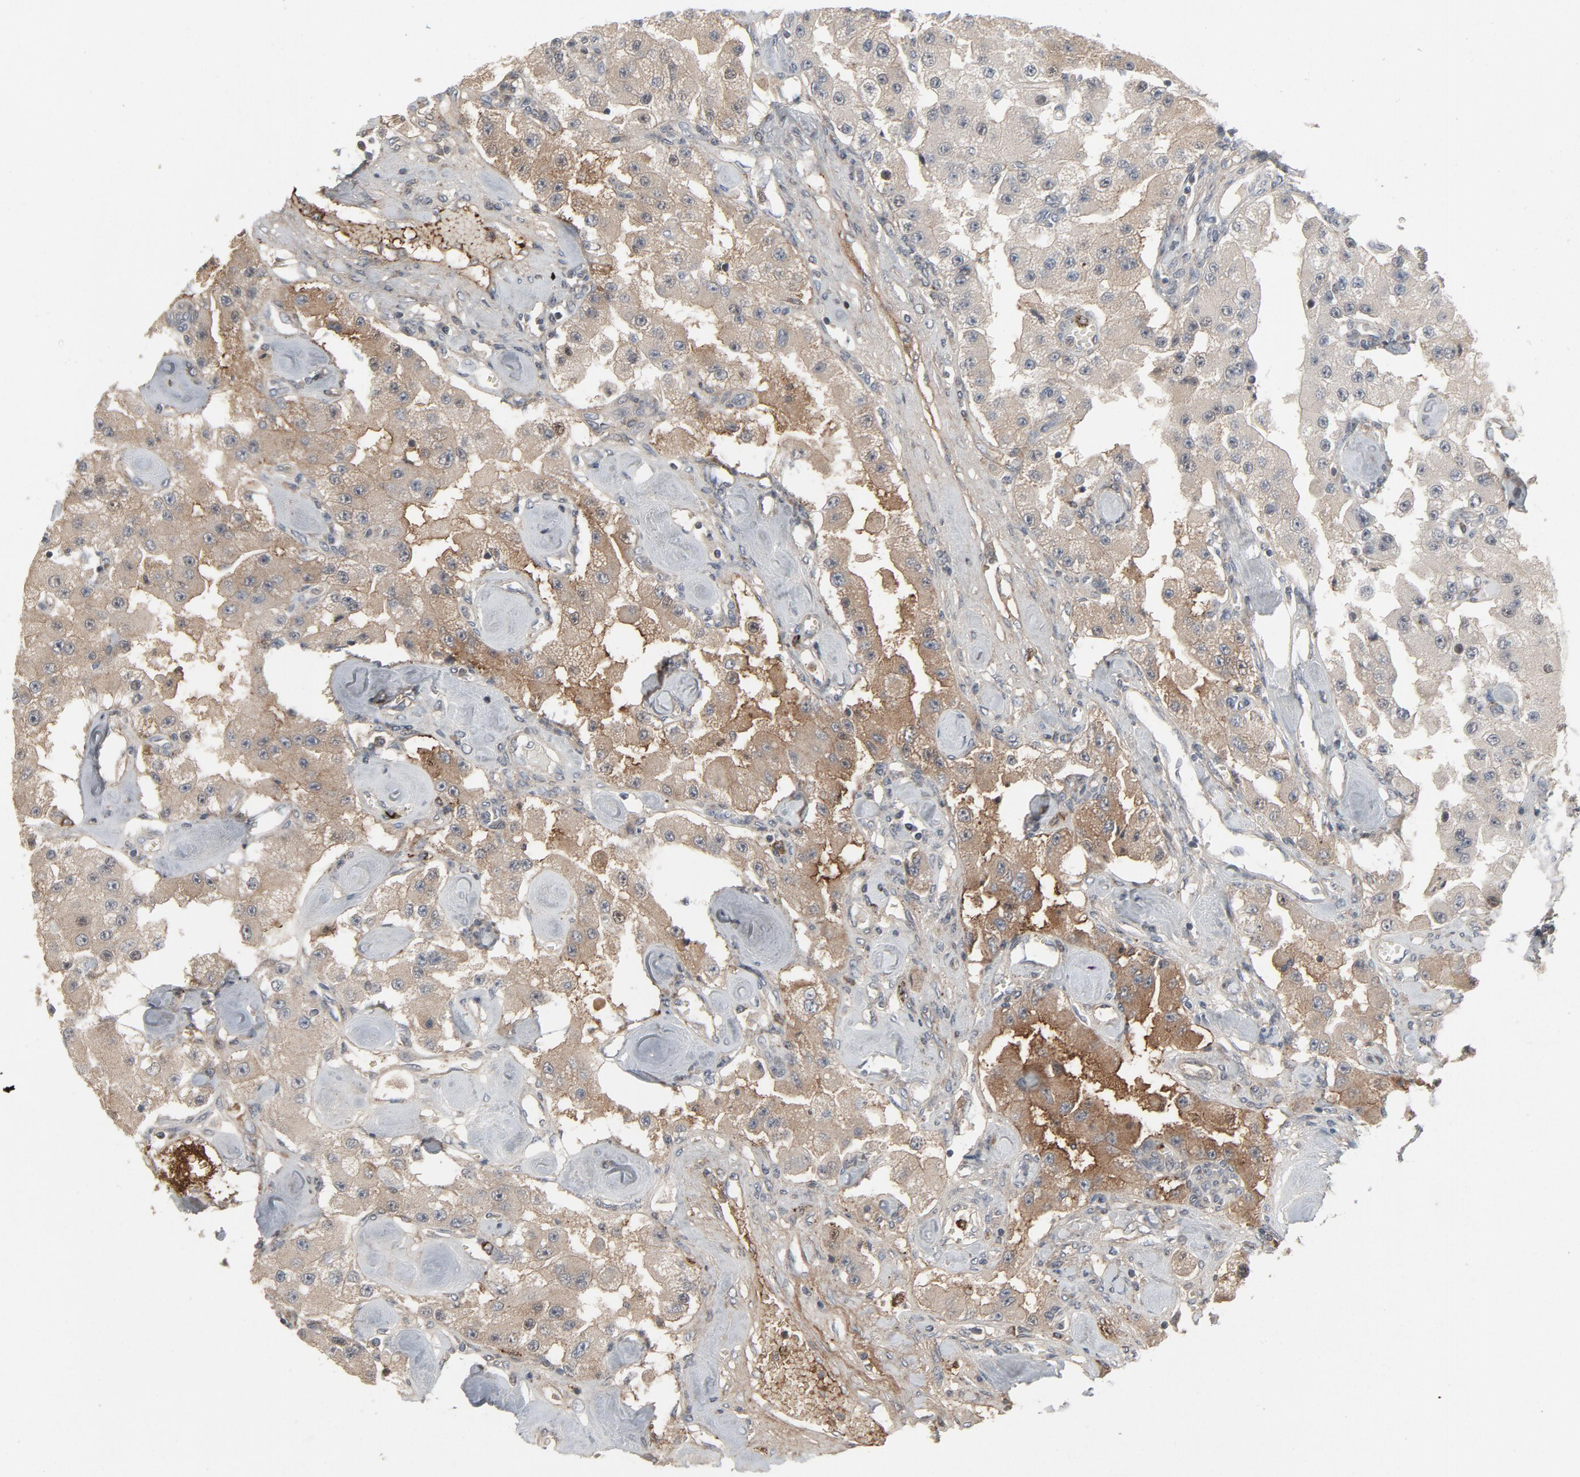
{"staining": {"intensity": "weak", "quantity": "25%-75%", "location": "cytoplasmic/membranous"}, "tissue": "carcinoid", "cell_type": "Tumor cells", "image_type": "cancer", "snomed": [{"axis": "morphology", "description": "Carcinoid, malignant, NOS"}, {"axis": "topography", "description": "Pancreas"}], "caption": "This image shows immunohistochemistry staining of human carcinoid, with low weak cytoplasmic/membranous positivity in about 25%-75% of tumor cells.", "gene": "PDZD4", "patient": {"sex": "male", "age": 41}}